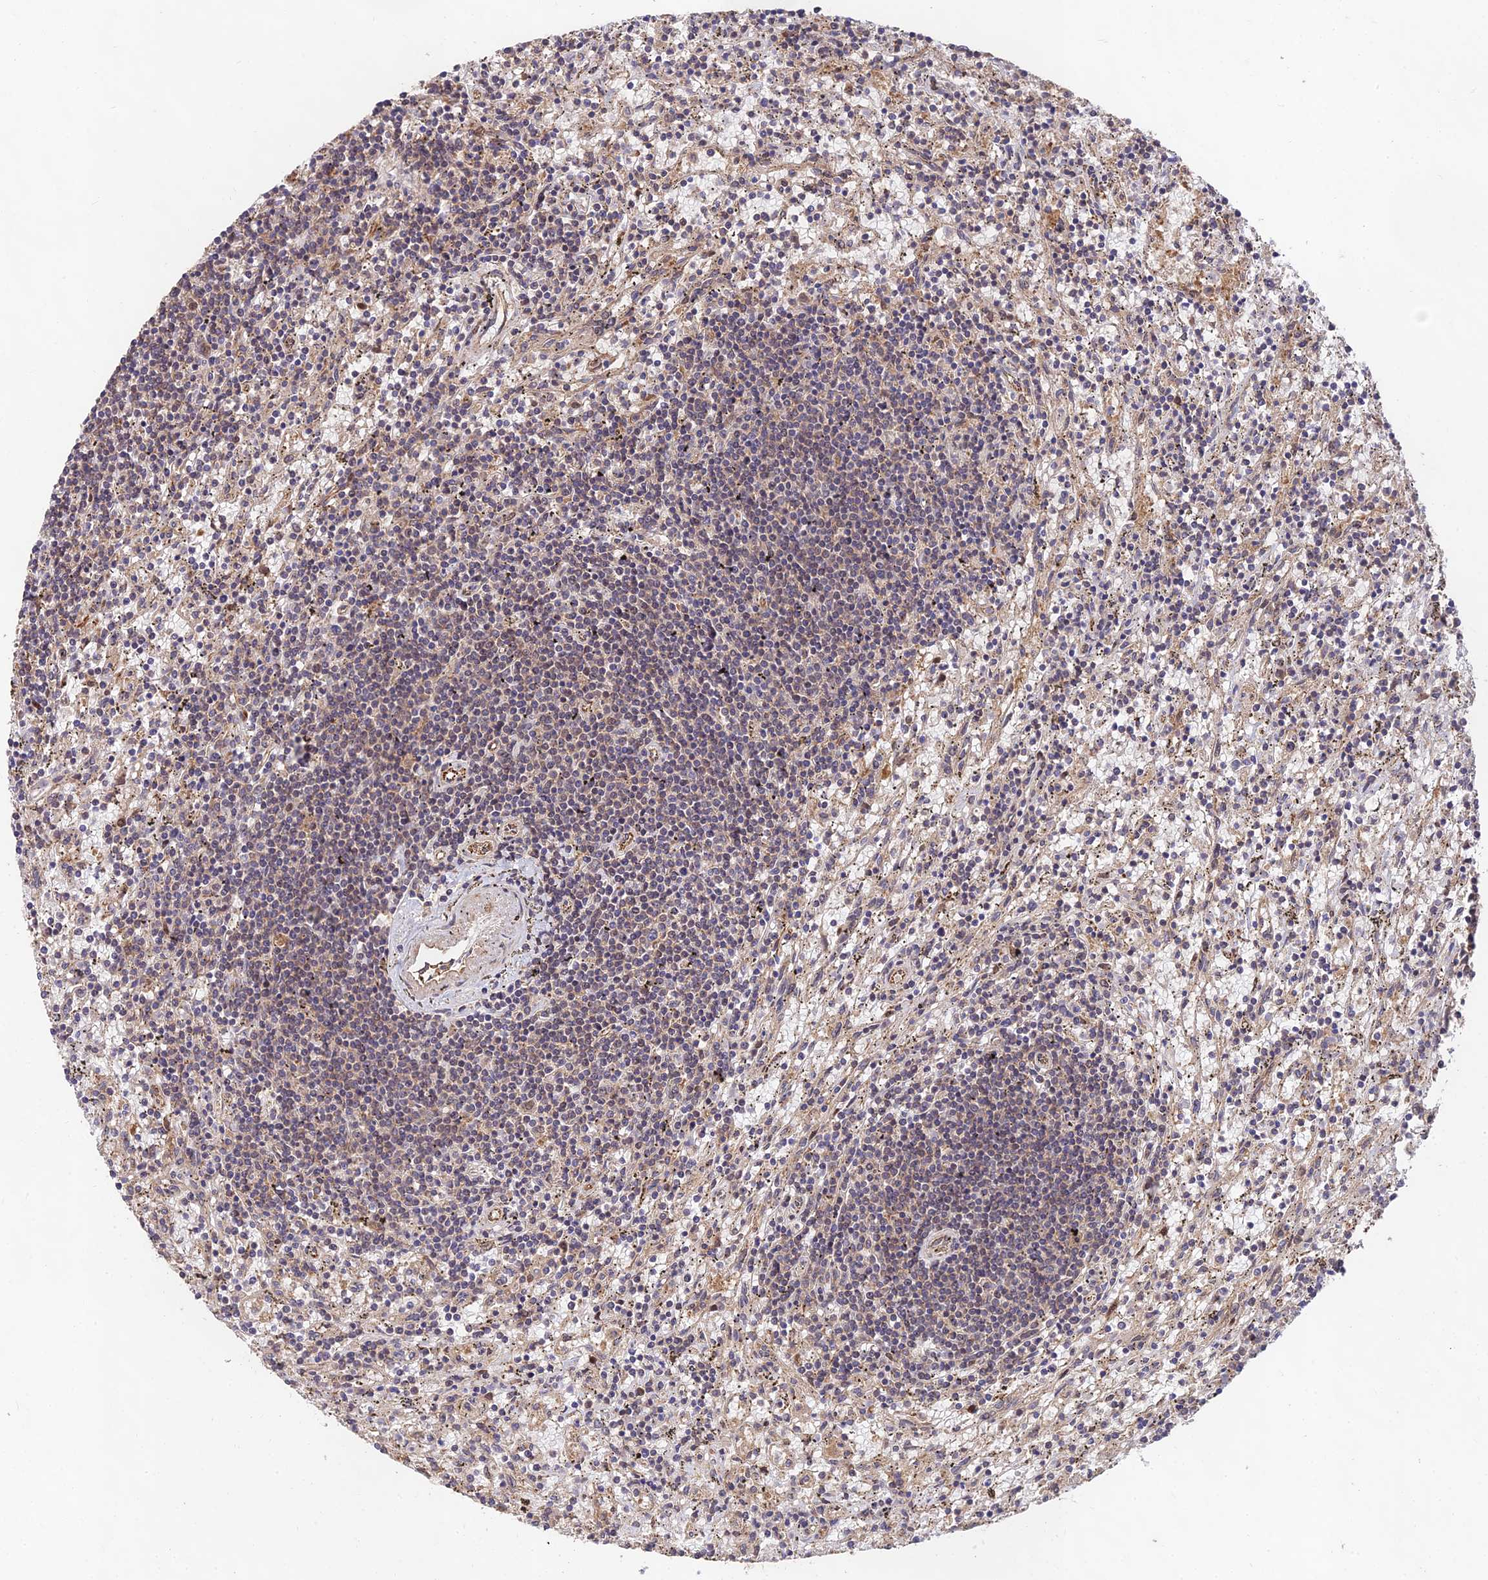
{"staining": {"intensity": "weak", "quantity": "<25%", "location": "nuclear"}, "tissue": "lymphoma", "cell_type": "Tumor cells", "image_type": "cancer", "snomed": [{"axis": "morphology", "description": "Malignant lymphoma, non-Hodgkin's type, Low grade"}, {"axis": "topography", "description": "Spleen"}], "caption": "The micrograph exhibits no significant positivity in tumor cells of lymphoma.", "gene": "MKKS", "patient": {"sex": "male", "age": 76}}